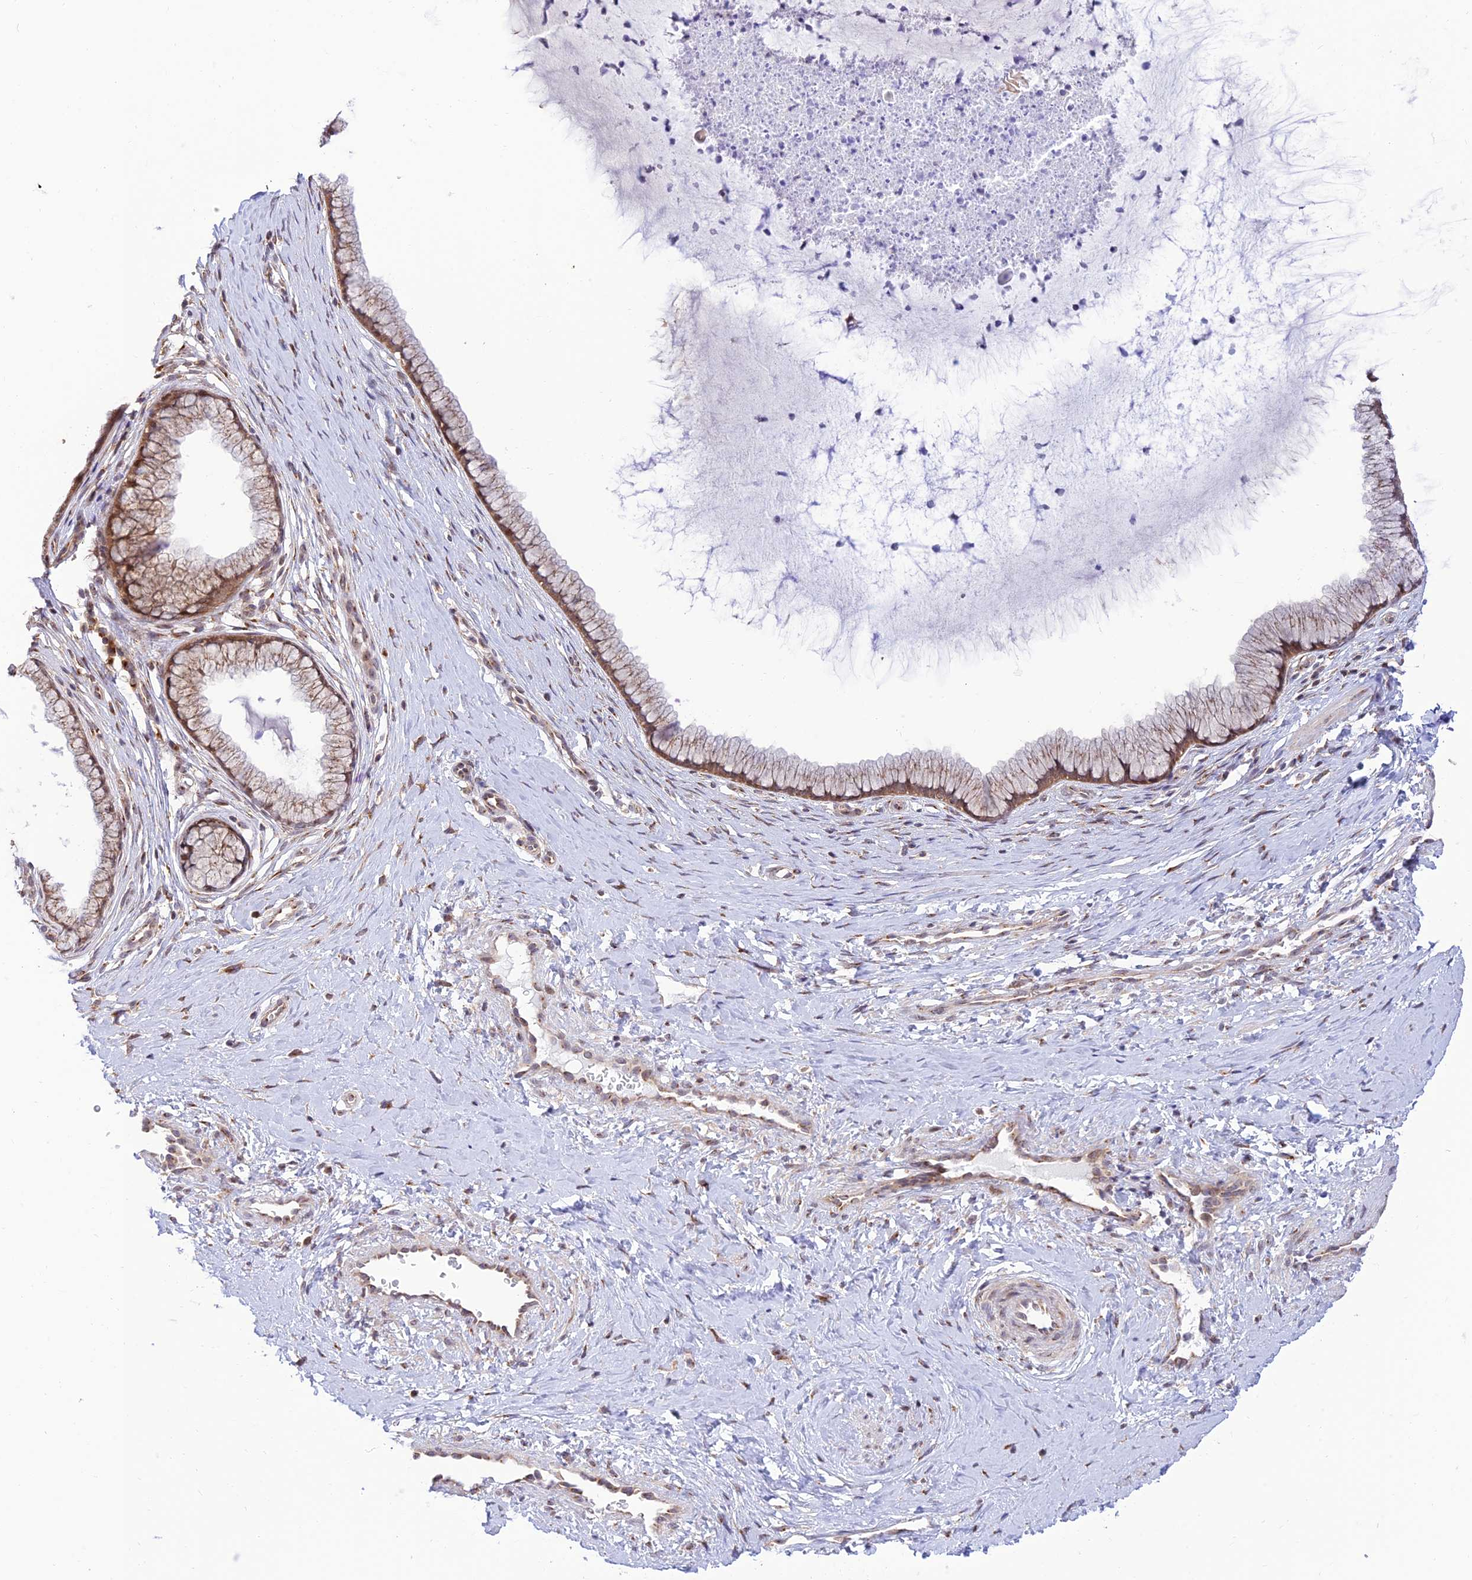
{"staining": {"intensity": "moderate", "quantity": ">75%", "location": "cytoplasmic/membranous"}, "tissue": "cervix", "cell_type": "Glandular cells", "image_type": "normal", "snomed": [{"axis": "morphology", "description": "Normal tissue, NOS"}, {"axis": "topography", "description": "Cervix"}], "caption": "Immunohistochemical staining of unremarkable cervix exhibits moderate cytoplasmic/membranous protein positivity in approximately >75% of glandular cells.", "gene": "GOLGA3", "patient": {"sex": "female", "age": 36}}